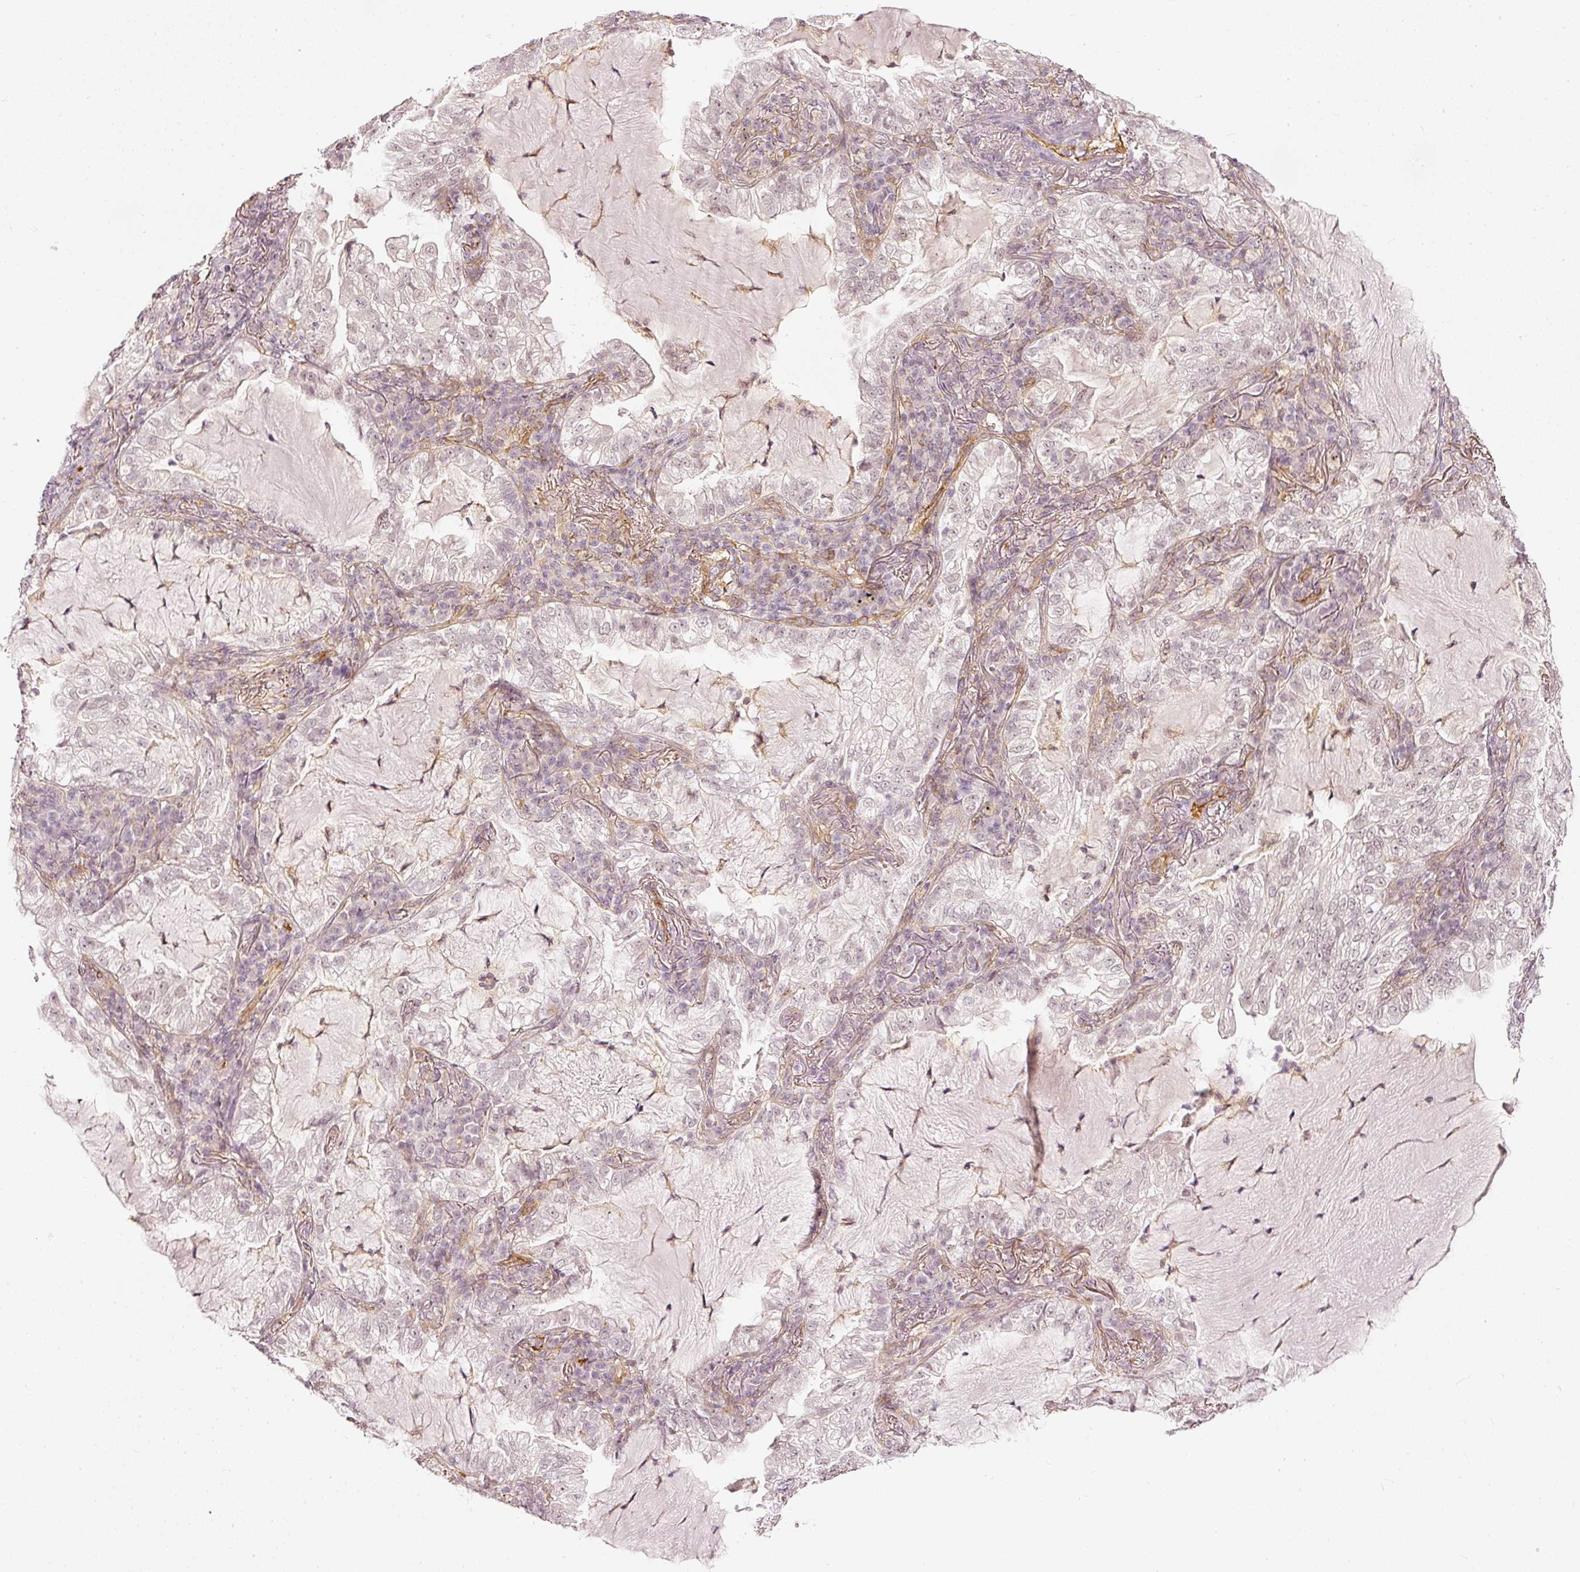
{"staining": {"intensity": "negative", "quantity": "none", "location": "none"}, "tissue": "lung cancer", "cell_type": "Tumor cells", "image_type": "cancer", "snomed": [{"axis": "morphology", "description": "Adenocarcinoma, NOS"}, {"axis": "topography", "description": "Lung"}], "caption": "DAB (3,3'-diaminobenzidine) immunohistochemical staining of human adenocarcinoma (lung) displays no significant expression in tumor cells.", "gene": "DRD2", "patient": {"sex": "female", "age": 73}}